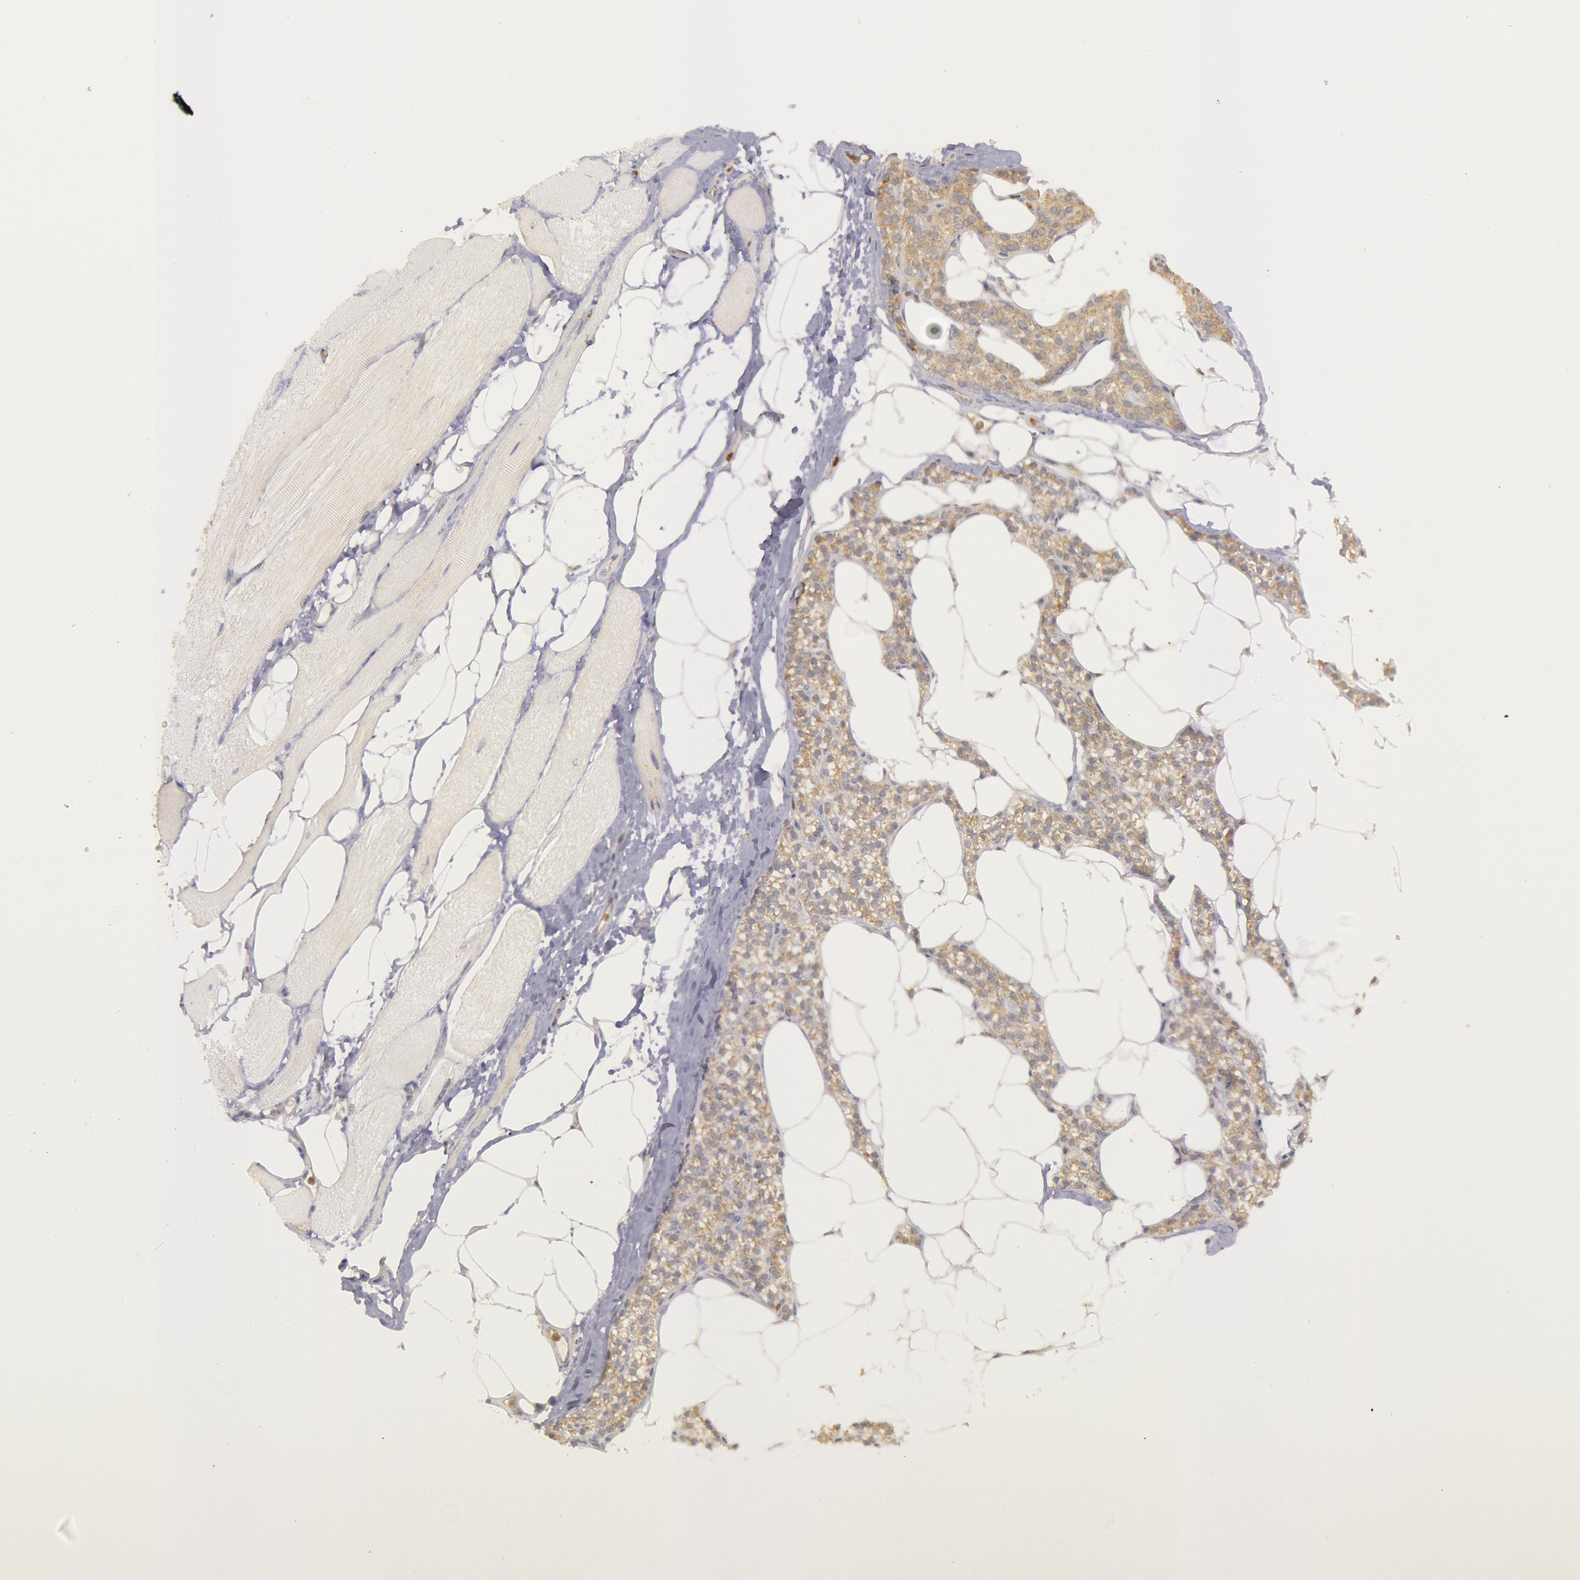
{"staining": {"intensity": "negative", "quantity": "none", "location": "none"}, "tissue": "skeletal muscle", "cell_type": "Myocytes", "image_type": "normal", "snomed": [{"axis": "morphology", "description": "Normal tissue, NOS"}, {"axis": "topography", "description": "Skeletal muscle"}, {"axis": "topography", "description": "Parathyroid gland"}], "caption": "This is an immunohistochemistry photomicrograph of unremarkable human skeletal muscle. There is no staining in myocytes.", "gene": "PLA2G6", "patient": {"sex": "female", "age": 37}}